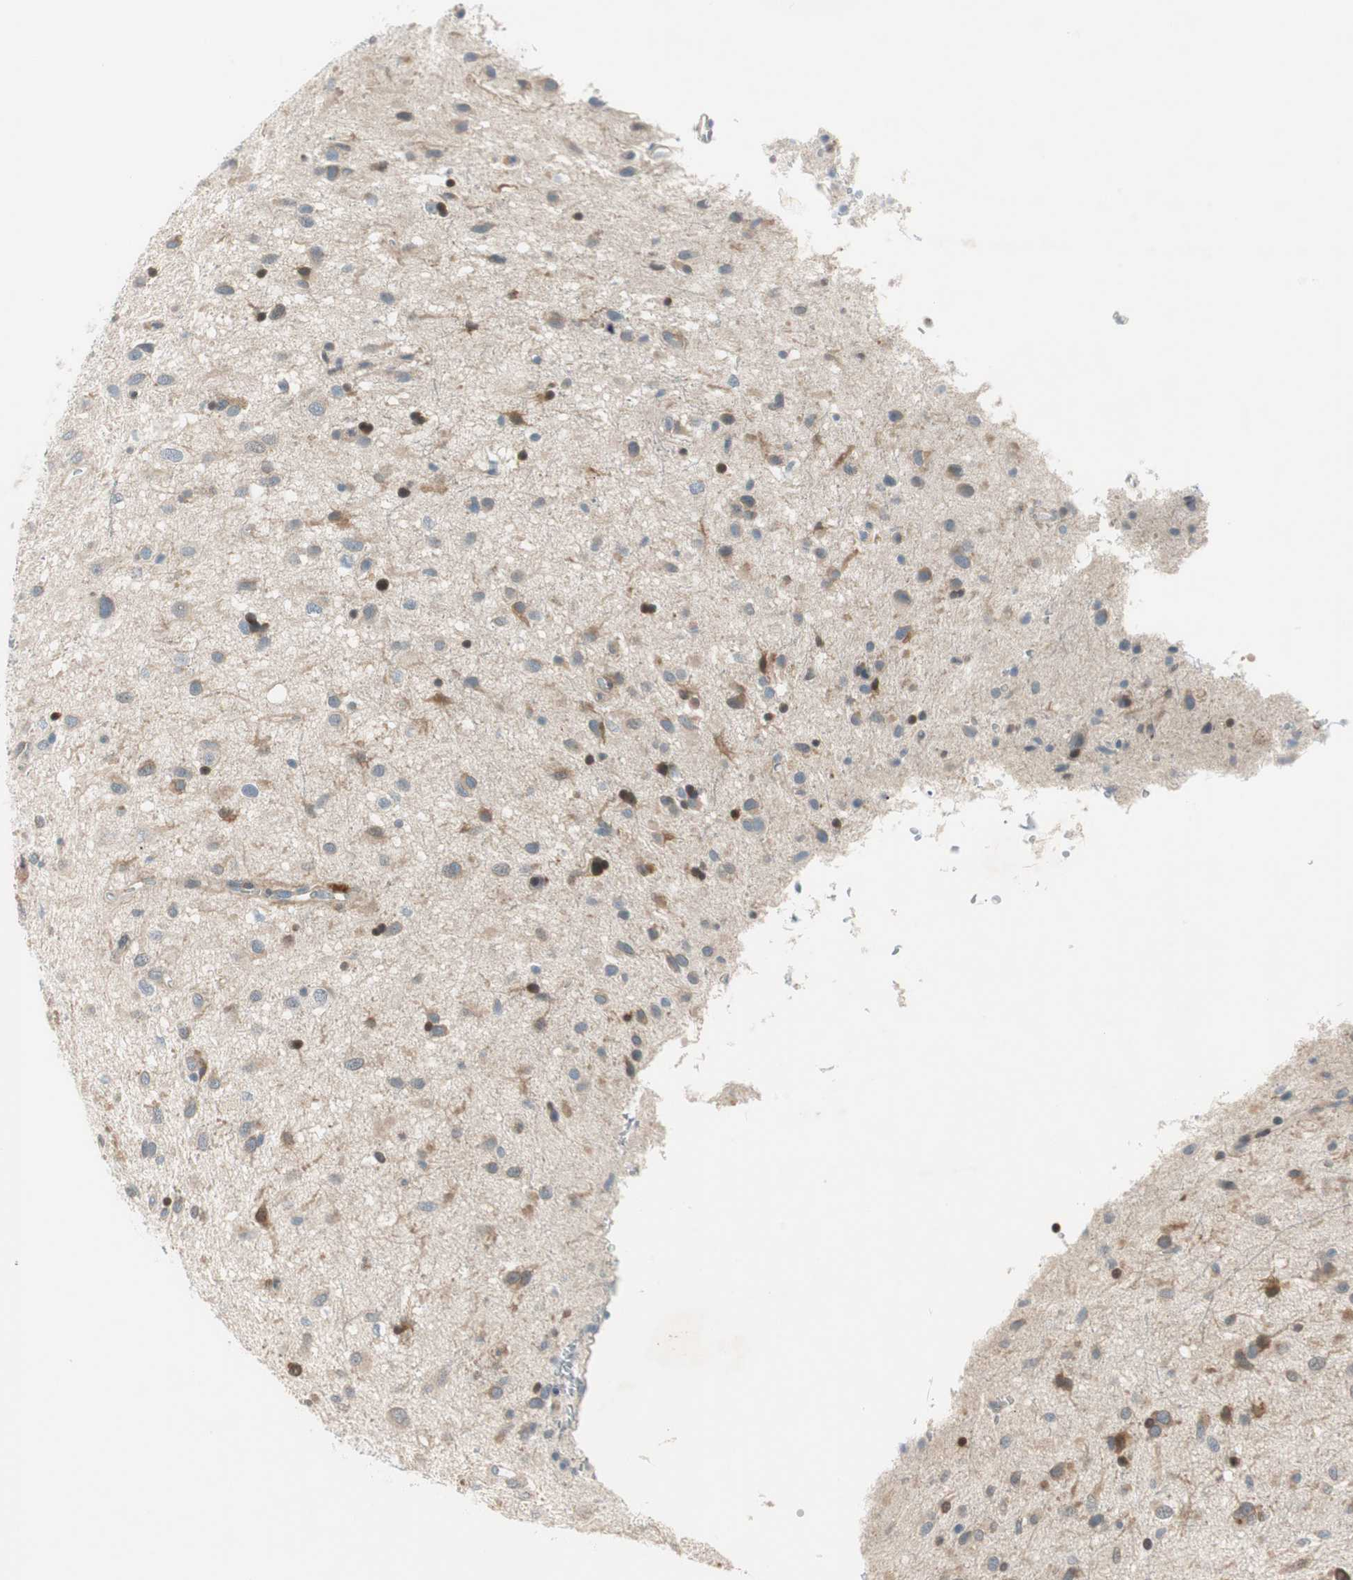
{"staining": {"intensity": "moderate", "quantity": "<25%", "location": "cytoplasmic/membranous,nuclear"}, "tissue": "glioma", "cell_type": "Tumor cells", "image_type": "cancer", "snomed": [{"axis": "morphology", "description": "Glioma, malignant, Low grade"}, {"axis": "topography", "description": "Brain"}], "caption": "Low-grade glioma (malignant) tissue exhibits moderate cytoplasmic/membranous and nuclear expression in approximately <25% of tumor cells", "gene": "CGRRF1", "patient": {"sex": "male", "age": 77}}